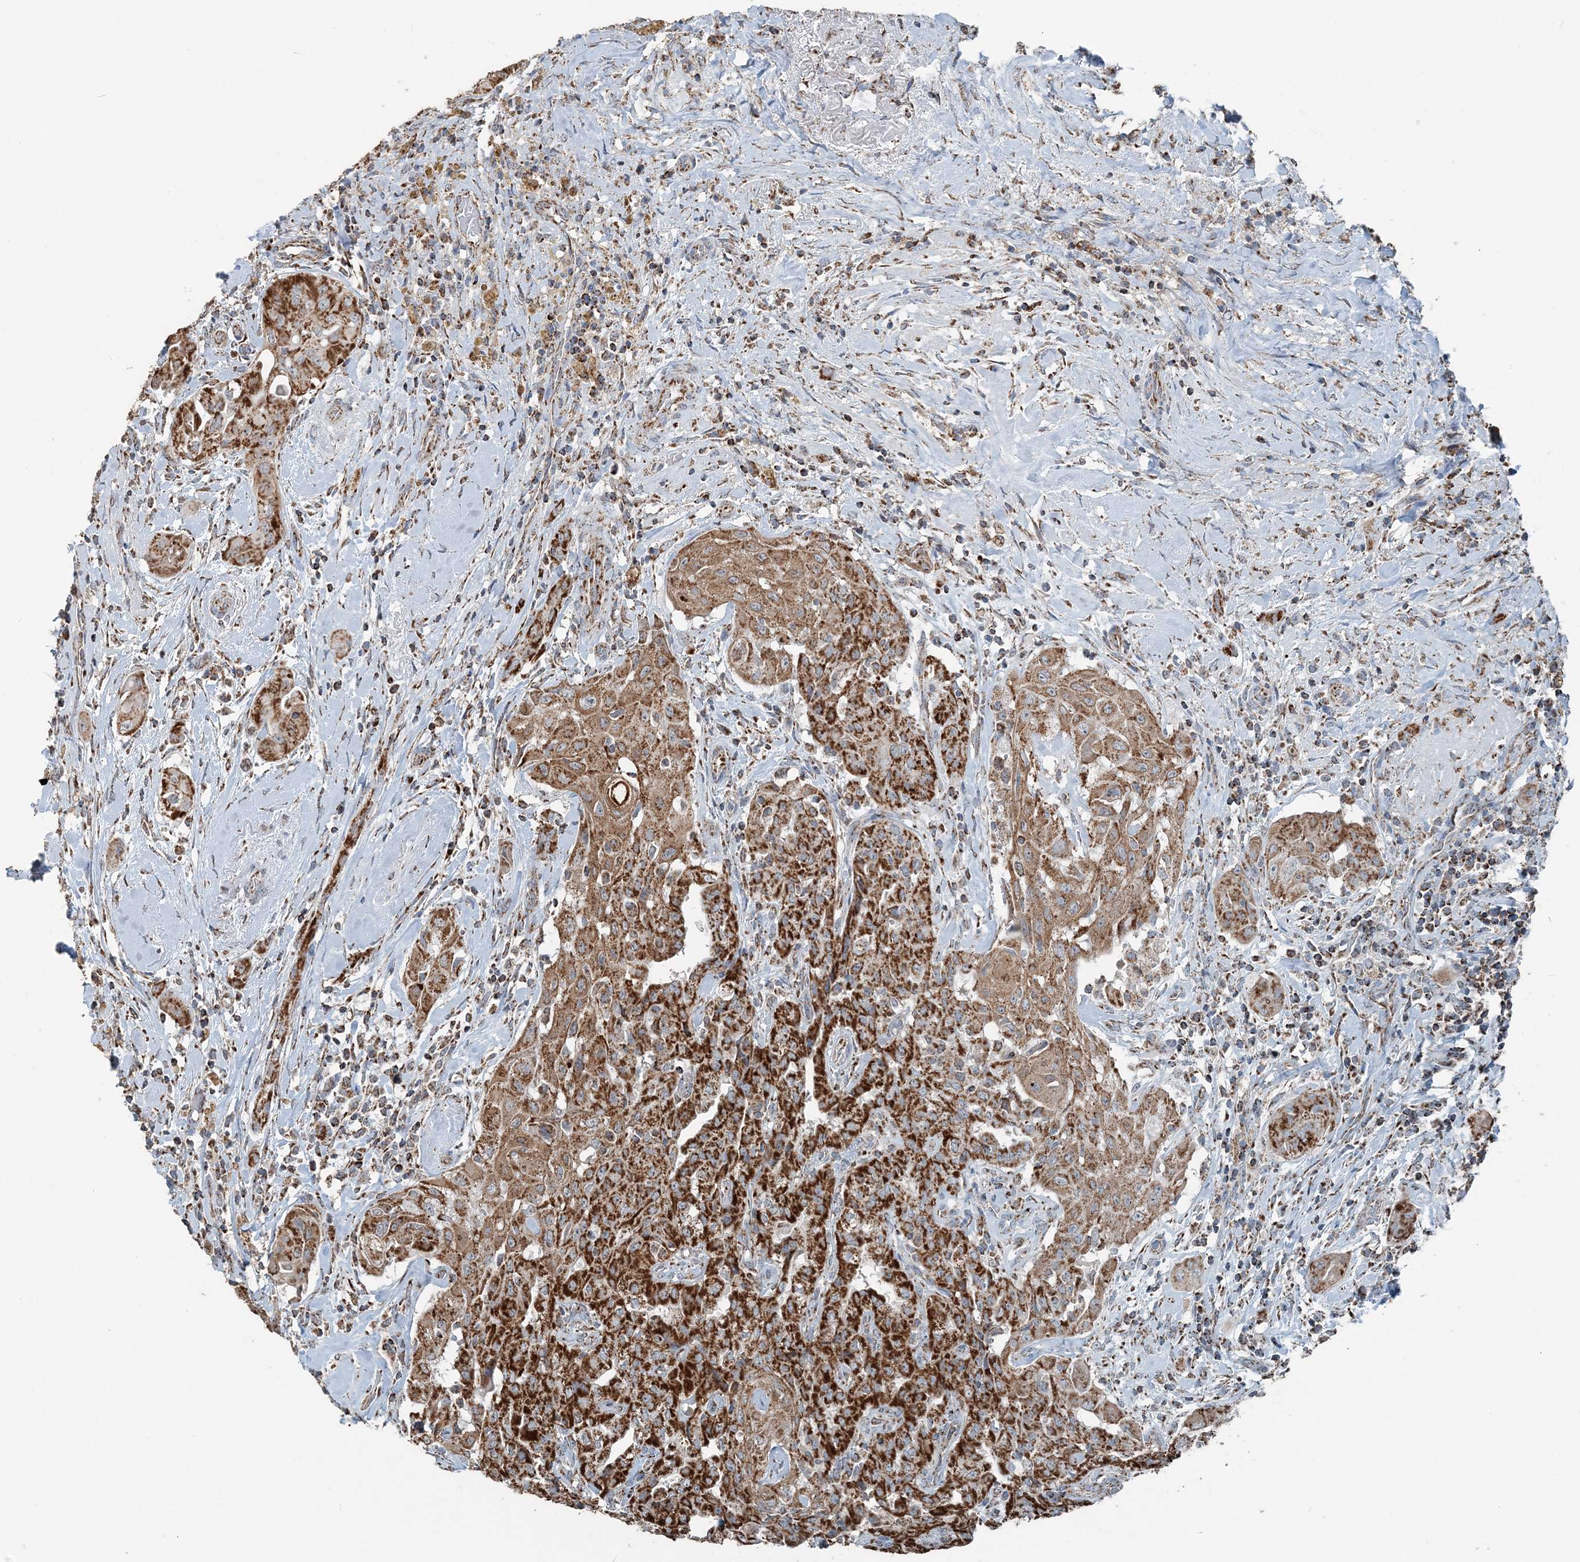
{"staining": {"intensity": "strong", "quantity": ">75%", "location": "cytoplasmic/membranous"}, "tissue": "thyroid cancer", "cell_type": "Tumor cells", "image_type": "cancer", "snomed": [{"axis": "morphology", "description": "Papillary adenocarcinoma, NOS"}, {"axis": "topography", "description": "Thyroid gland"}], "caption": "Protein positivity by immunohistochemistry displays strong cytoplasmic/membranous staining in about >75% of tumor cells in thyroid cancer. The staining was performed using DAB (3,3'-diaminobenzidine), with brown indicating positive protein expression. Nuclei are stained blue with hematoxylin.", "gene": "SUCLG1", "patient": {"sex": "female", "age": 59}}